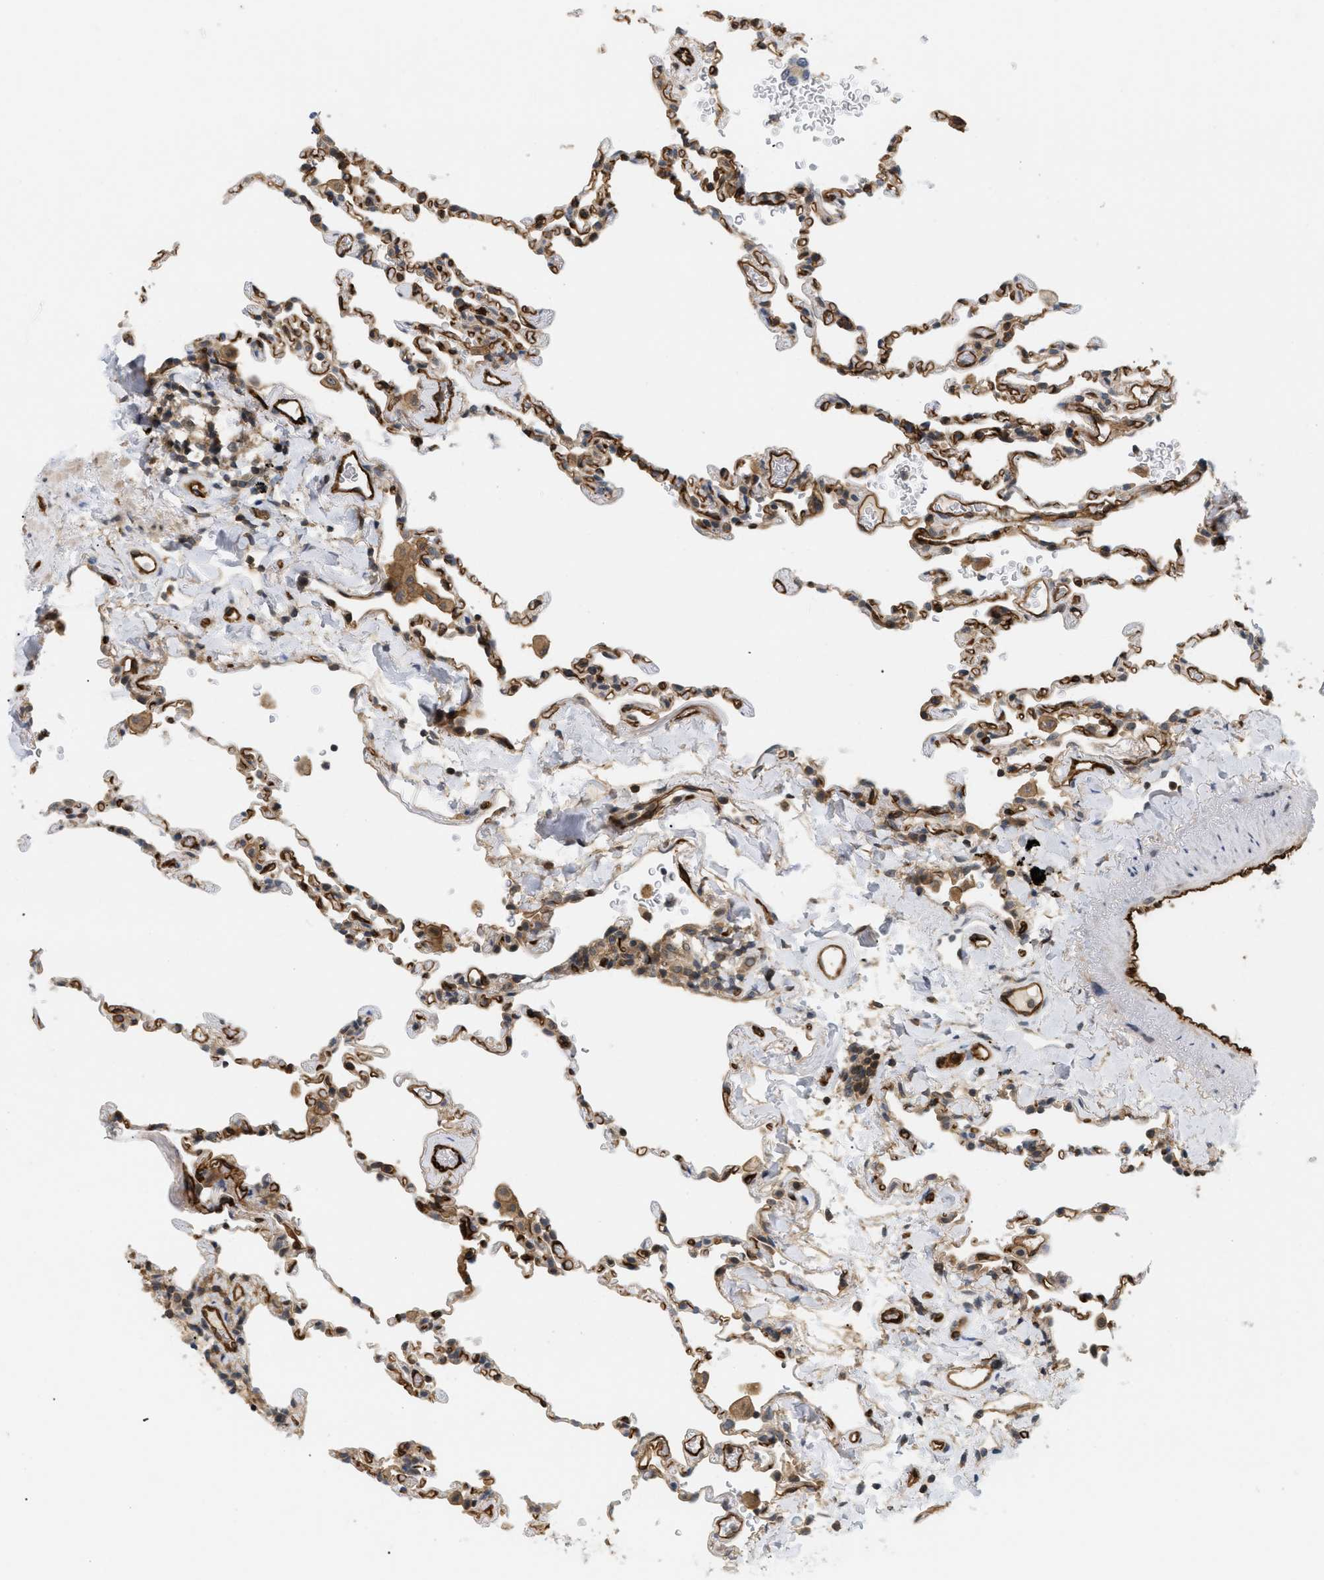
{"staining": {"intensity": "moderate", "quantity": "25%-75%", "location": "cytoplasmic/membranous"}, "tissue": "lung", "cell_type": "Alveolar cells", "image_type": "normal", "snomed": [{"axis": "morphology", "description": "Normal tissue, NOS"}, {"axis": "topography", "description": "Lung"}], "caption": "Immunohistochemistry (DAB) staining of unremarkable lung demonstrates moderate cytoplasmic/membranous protein positivity in about 25%-75% of alveolar cells.", "gene": "PALMD", "patient": {"sex": "male", "age": 59}}